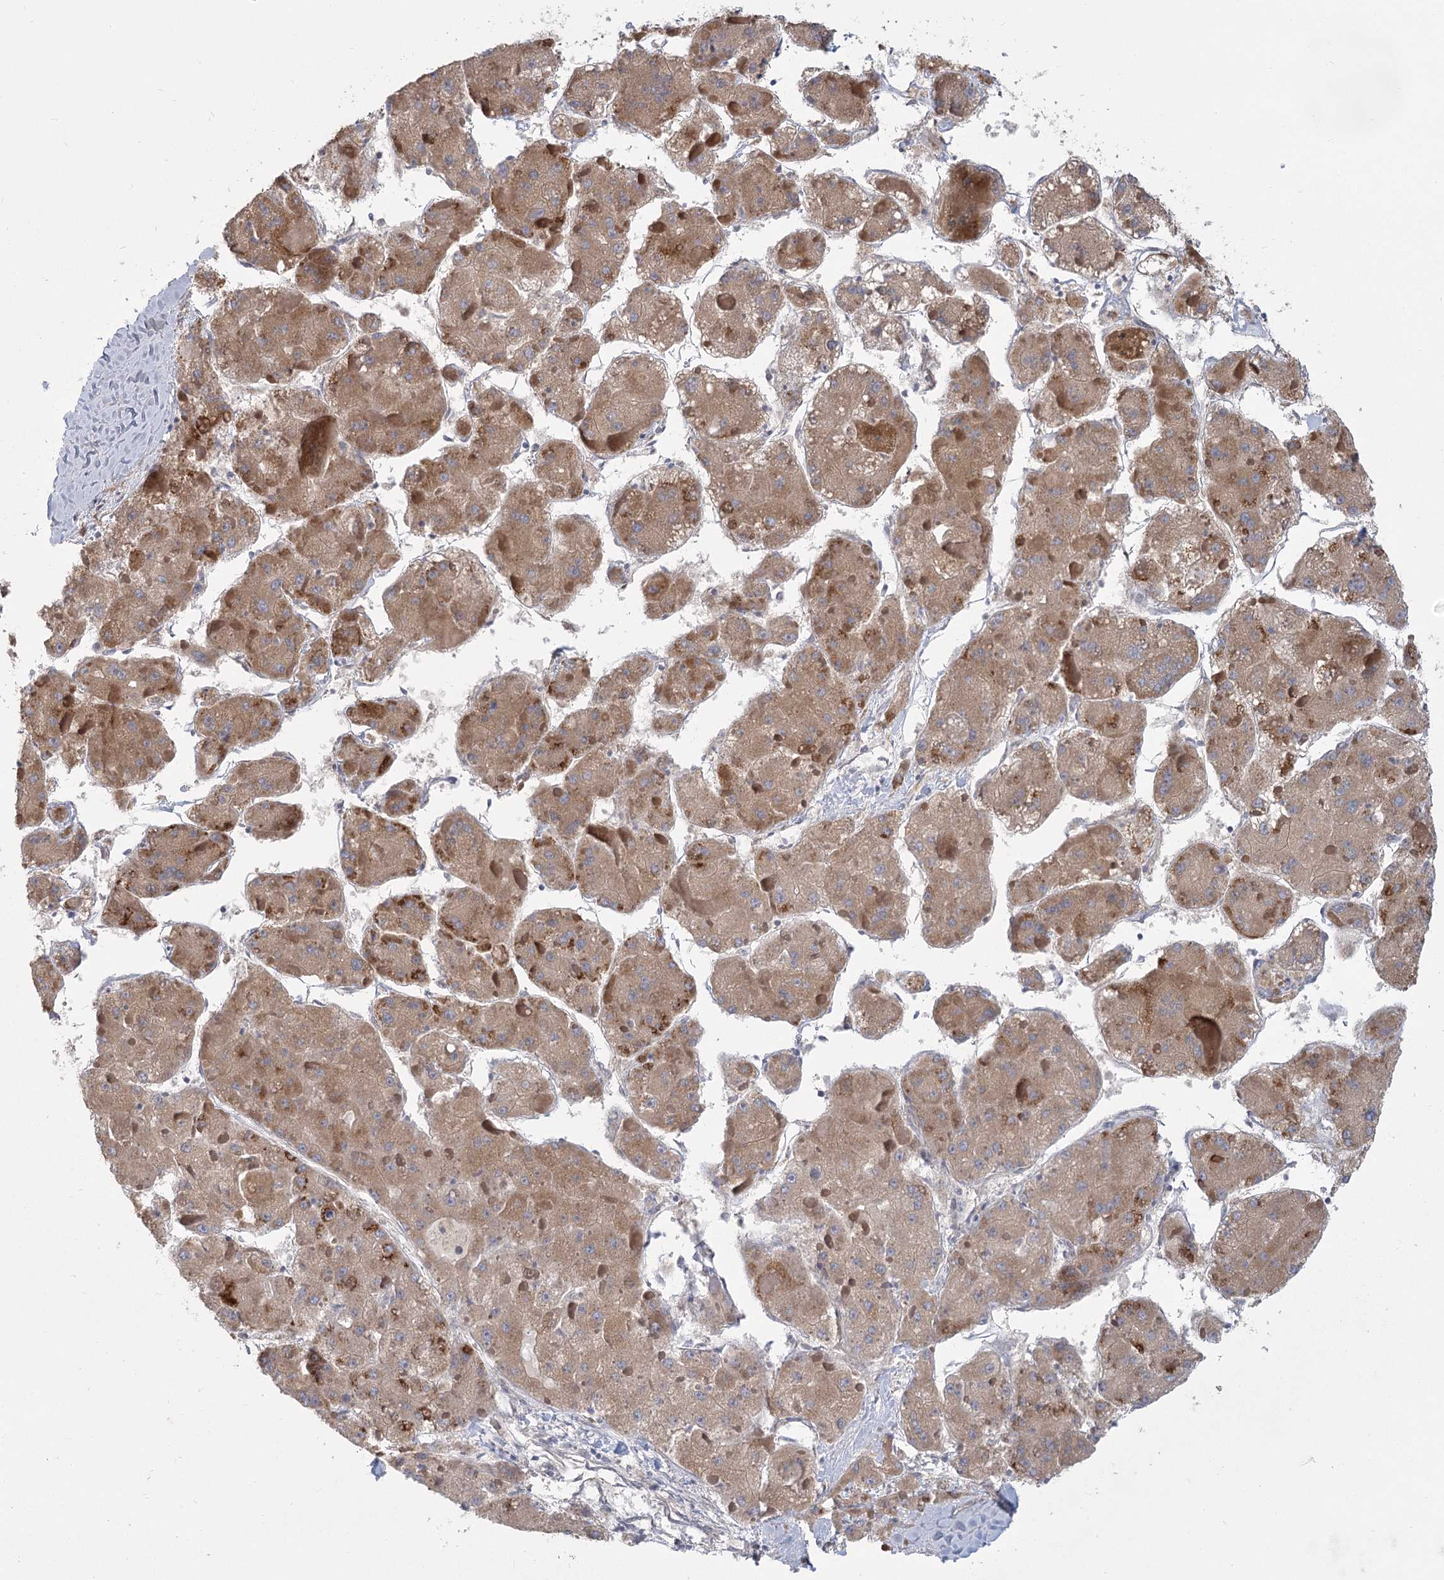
{"staining": {"intensity": "moderate", "quantity": ">75%", "location": "cytoplasmic/membranous"}, "tissue": "liver cancer", "cell_type": "Tumor cells", "image_type": "cancer", "snomed": [{"axis": "morphology", "description": "Carcinoma, Hepatocellular, NOS"}, {"axis": "topography", "description": "Liver"}], "caption": "Brown immunohistochemical staining in liver cancer demonstrates moderate cytoplasmic/membranous positivity in approximately >75% of tumor cells.", "gene": "CNTLN", "patient": {"sex": "female", "age": 73}}